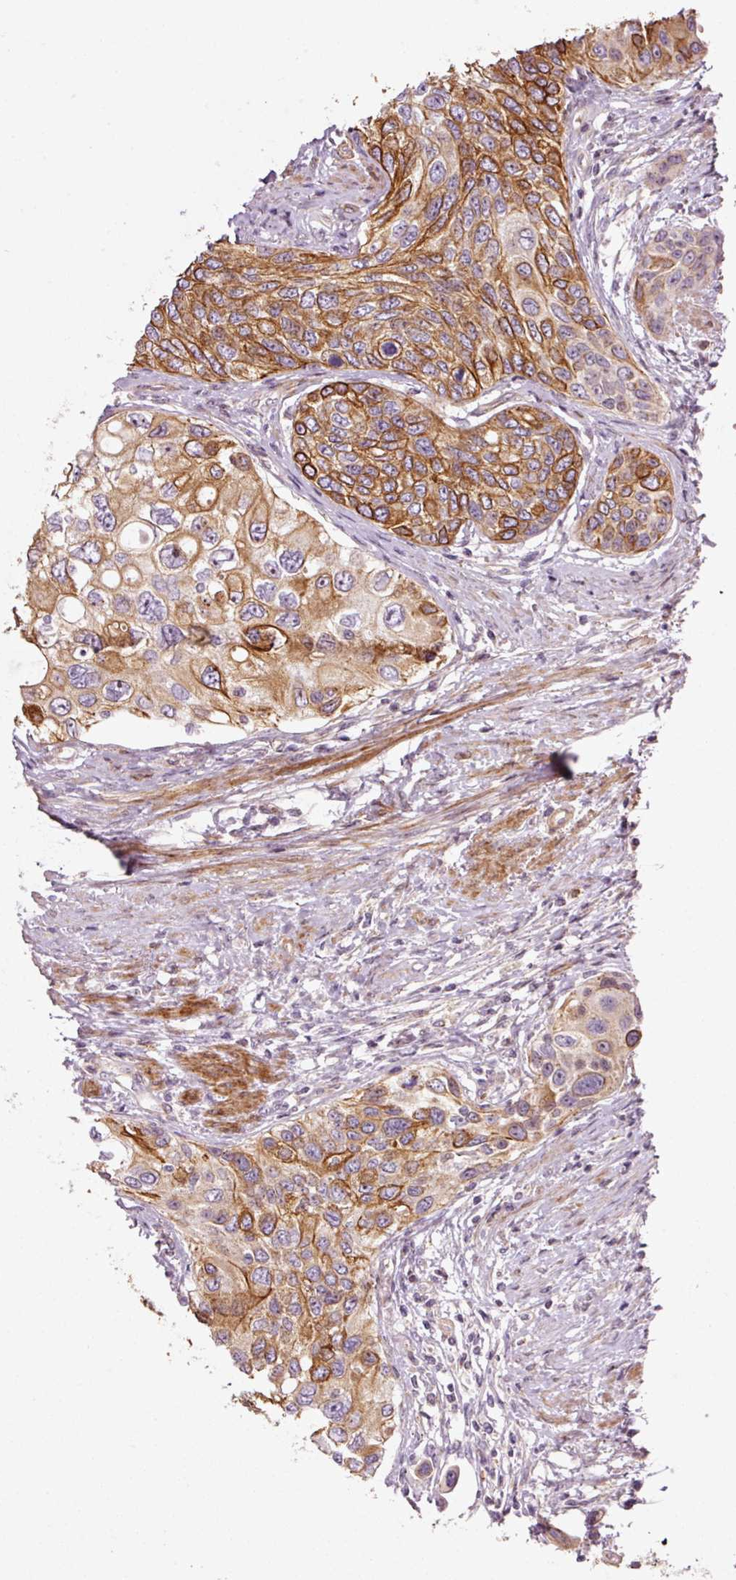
{"staining": {"intensity": "moderate", "quantity": ">75%", "location": "cytoplasmic/membranous"}, "tissue": "urothelial cancer", "cell_type": "Tumor cells", "image_type": "cancer", "snomed": [{"axis": "morphology", "description": "Urothelial carcinoma, High grade"}, {"axis": "topography", "description": "Urinary bladder"}], "caption": "Urothelial cancer stained with a protein marker exhibits moderate staining in tumor cells.", "gene": "ANKRD20A1", "patient": {"sex": "female", "age": 56}}